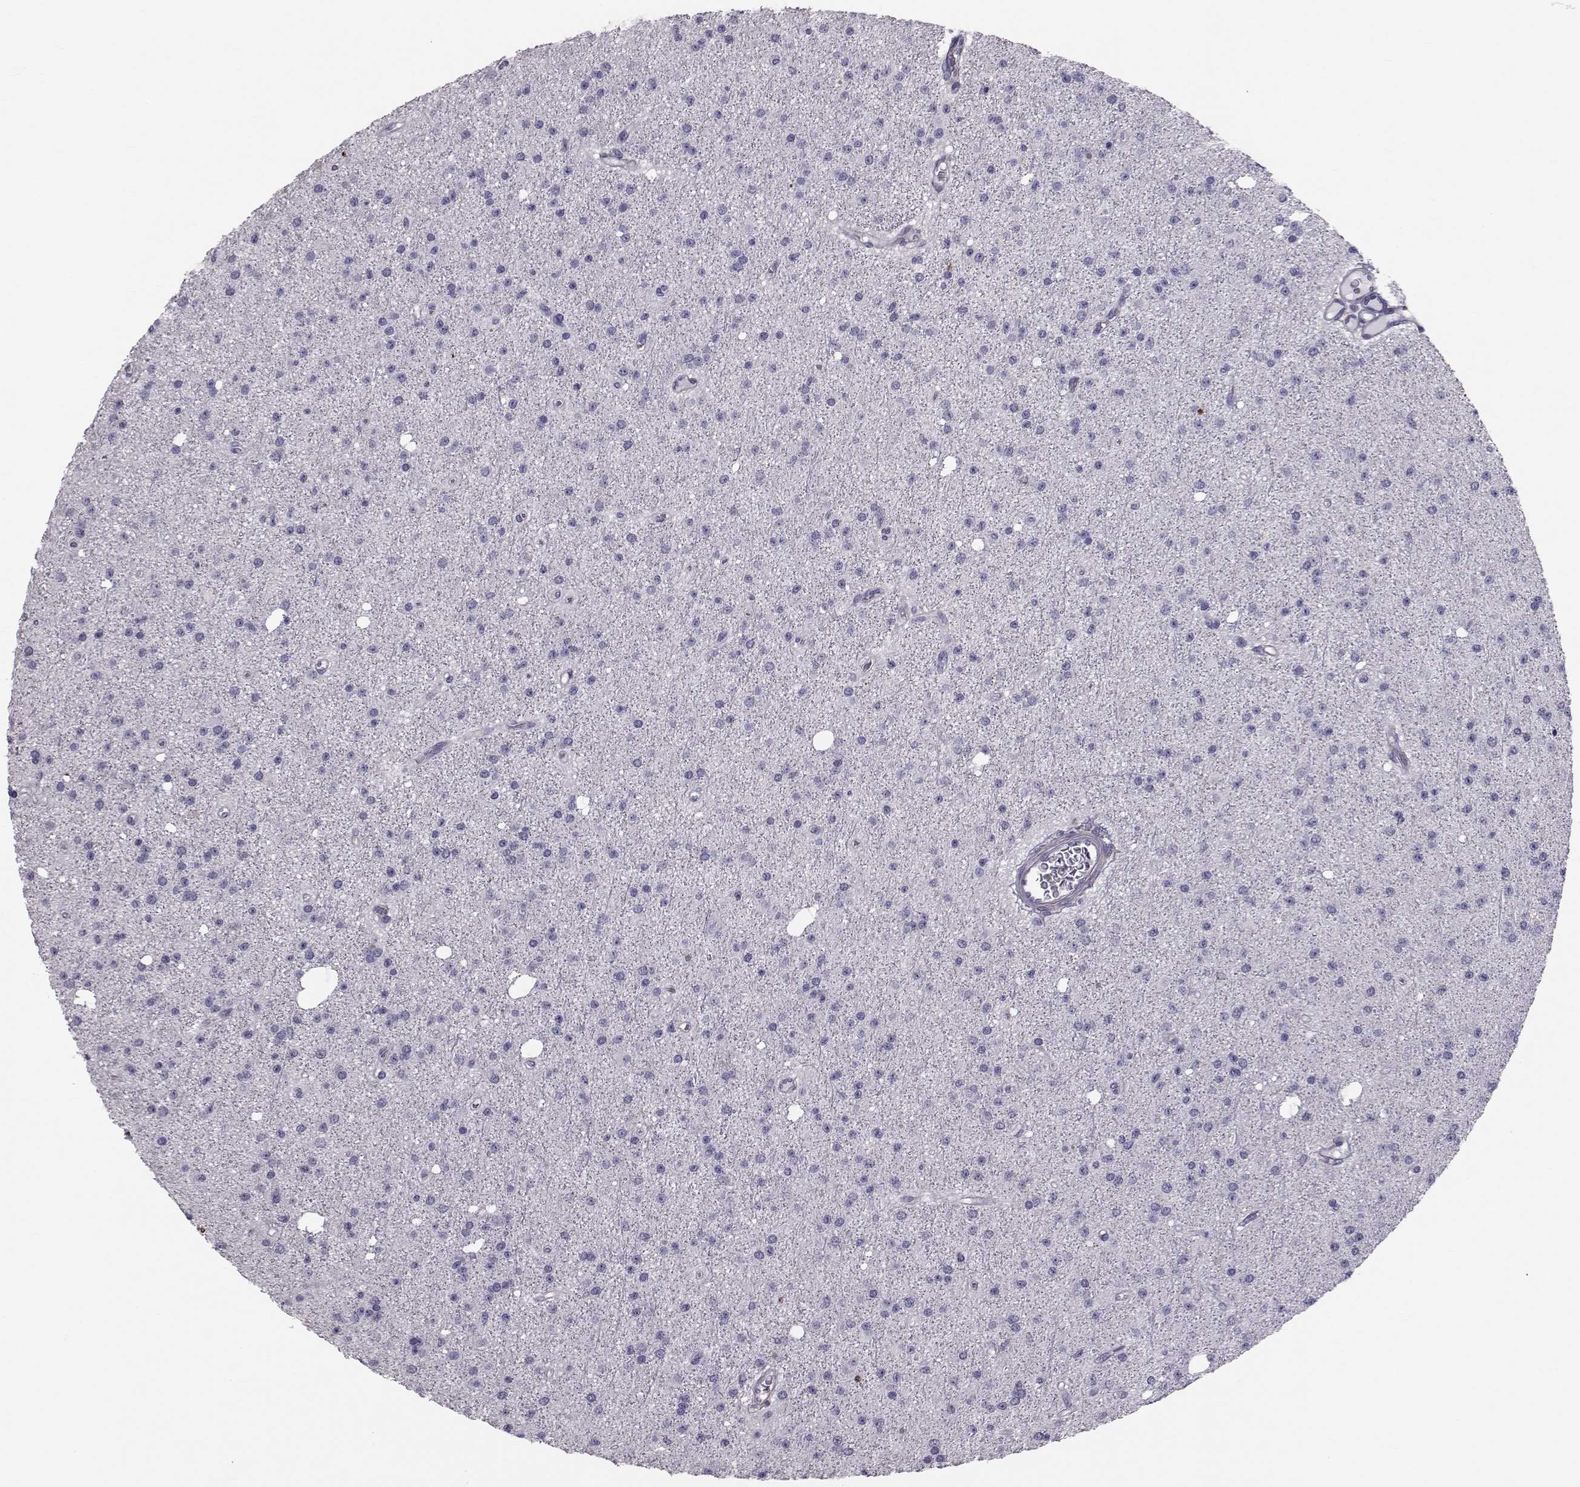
{"staining": {"intensity": "negative", "quantity": "none", "location": "none"}, "tissue": "glioma", "cell_type": "Tumor cells", "image_type": "cancer", "snomed": [{"axis": "morphology", "description": "Glioma, malignant, Low grade"}, {"axis": "topography", "description": "Brain"}], "caption": "A histopathology image of human glioma is negative for staining in tumor cells.", "gene": "GARIN3", "patient": {"sex": "male", "age": 27}}